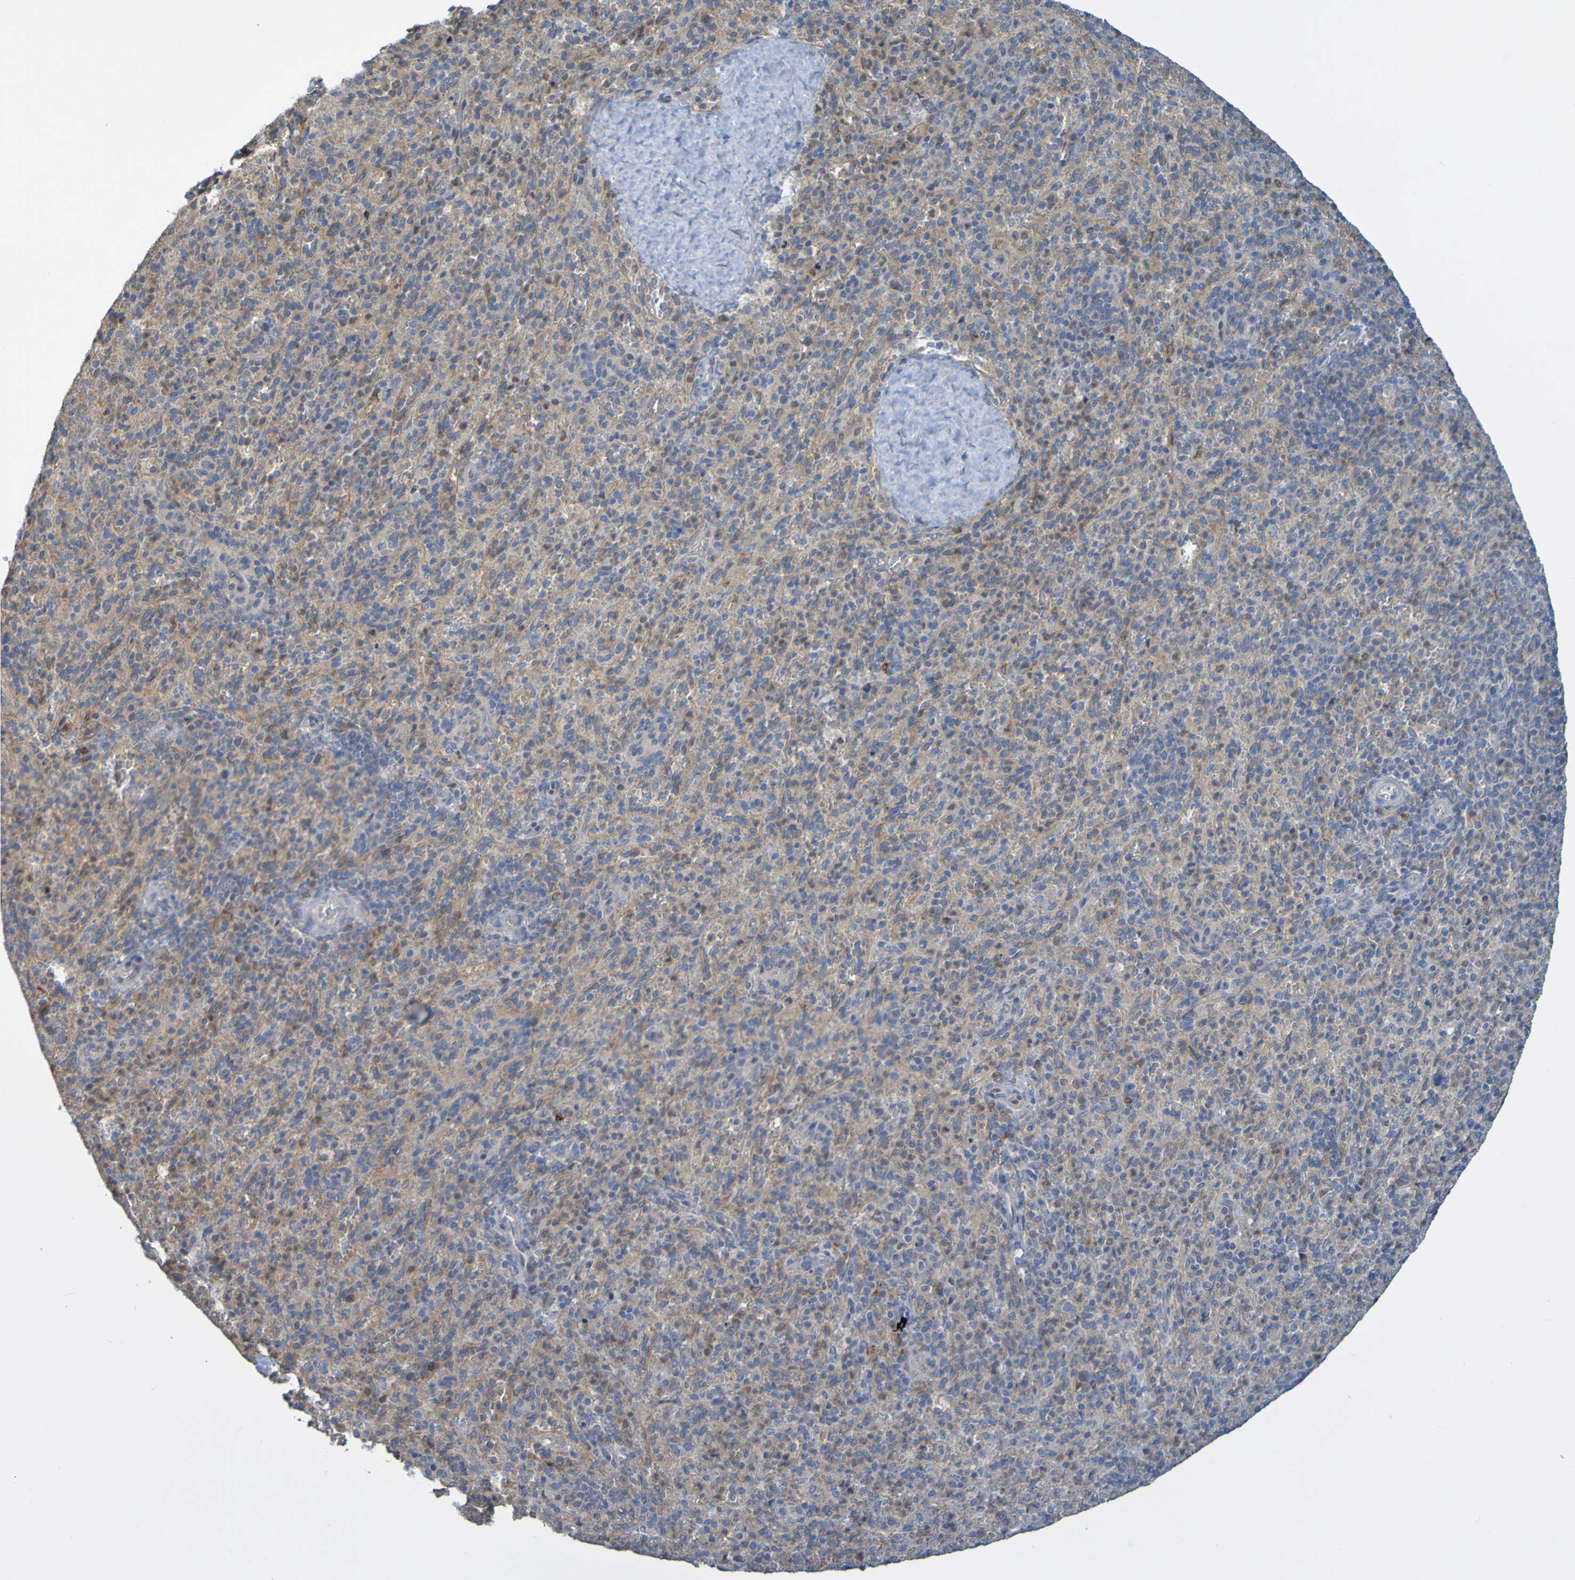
{"staining": {"intensity": "weak", "quantity": "25%-75%", "location": "cytoplasmic/membranous"}, "tissue": "spleen", "cell_type": "Cells in red pulp", "image_type": "normal", "snomed": [{"axis": "morphology", "description": "Normal tissue, NOS"}, {"axis": "topography", "description": "Spleen"}], "caption": "A brown stain labels weak cytoplasmic/membranous positivity of a protein in cells in red pulp of benign spleen.", "gene": "NAV2", "patient": {"sex": "male", "age": 36}}